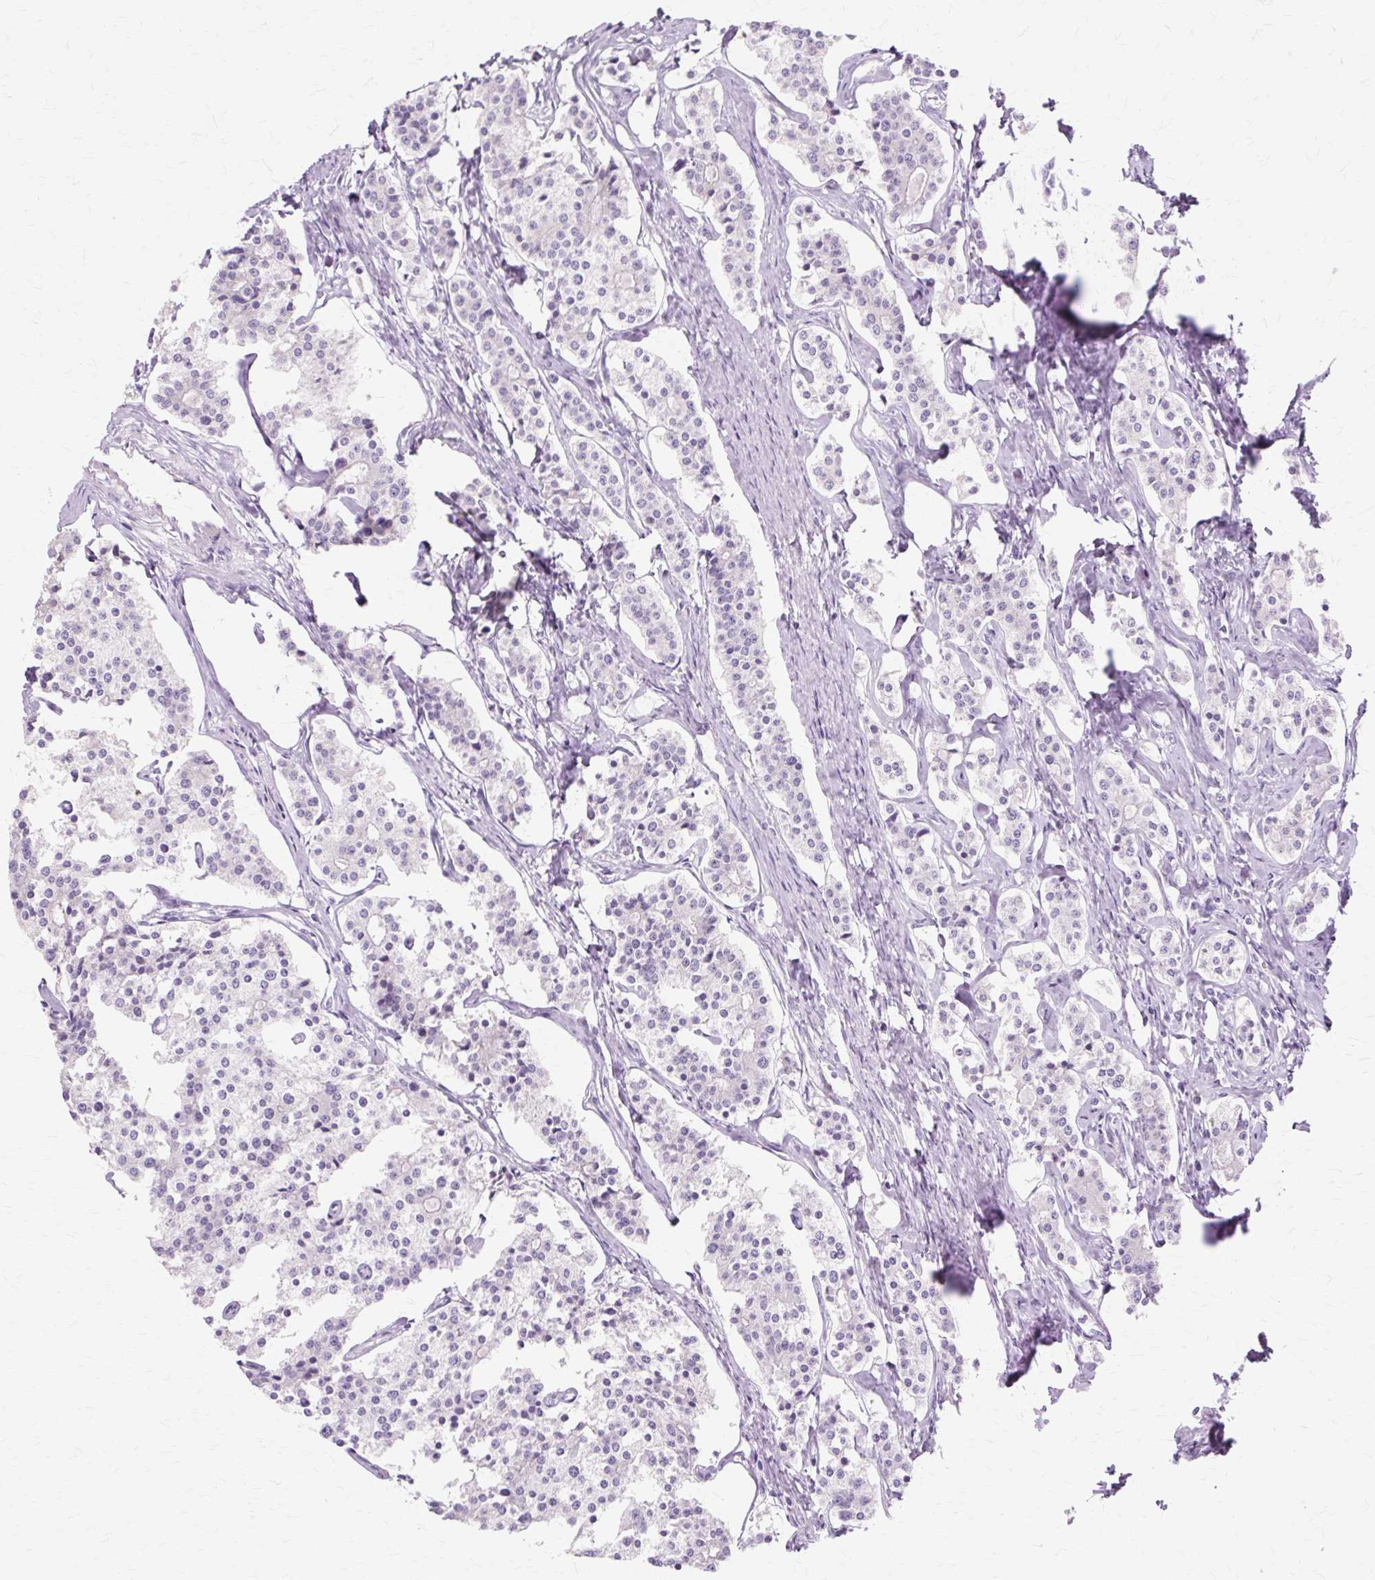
{"staining": {"intensity": "negative", "quantity": "none", "location": "none"}, "tissue": "carcinoid", "cell_type": "Tumor cells", "image_type": "cancer", "snomed": [{"axis": "morphology", "description": "Carcinoid, malignant, NOS"}, {"axis": "topography", "description": "Small intestine"}], "caption": "This histopathology image is of malignant carcinoid stained with immunohistochemistry to label a protein in brown with the nuclei are counter-stained blue. There is no staining in tumor cells.", "gene": "IRX2", "patient": {"sex": "male", "age": 63}}